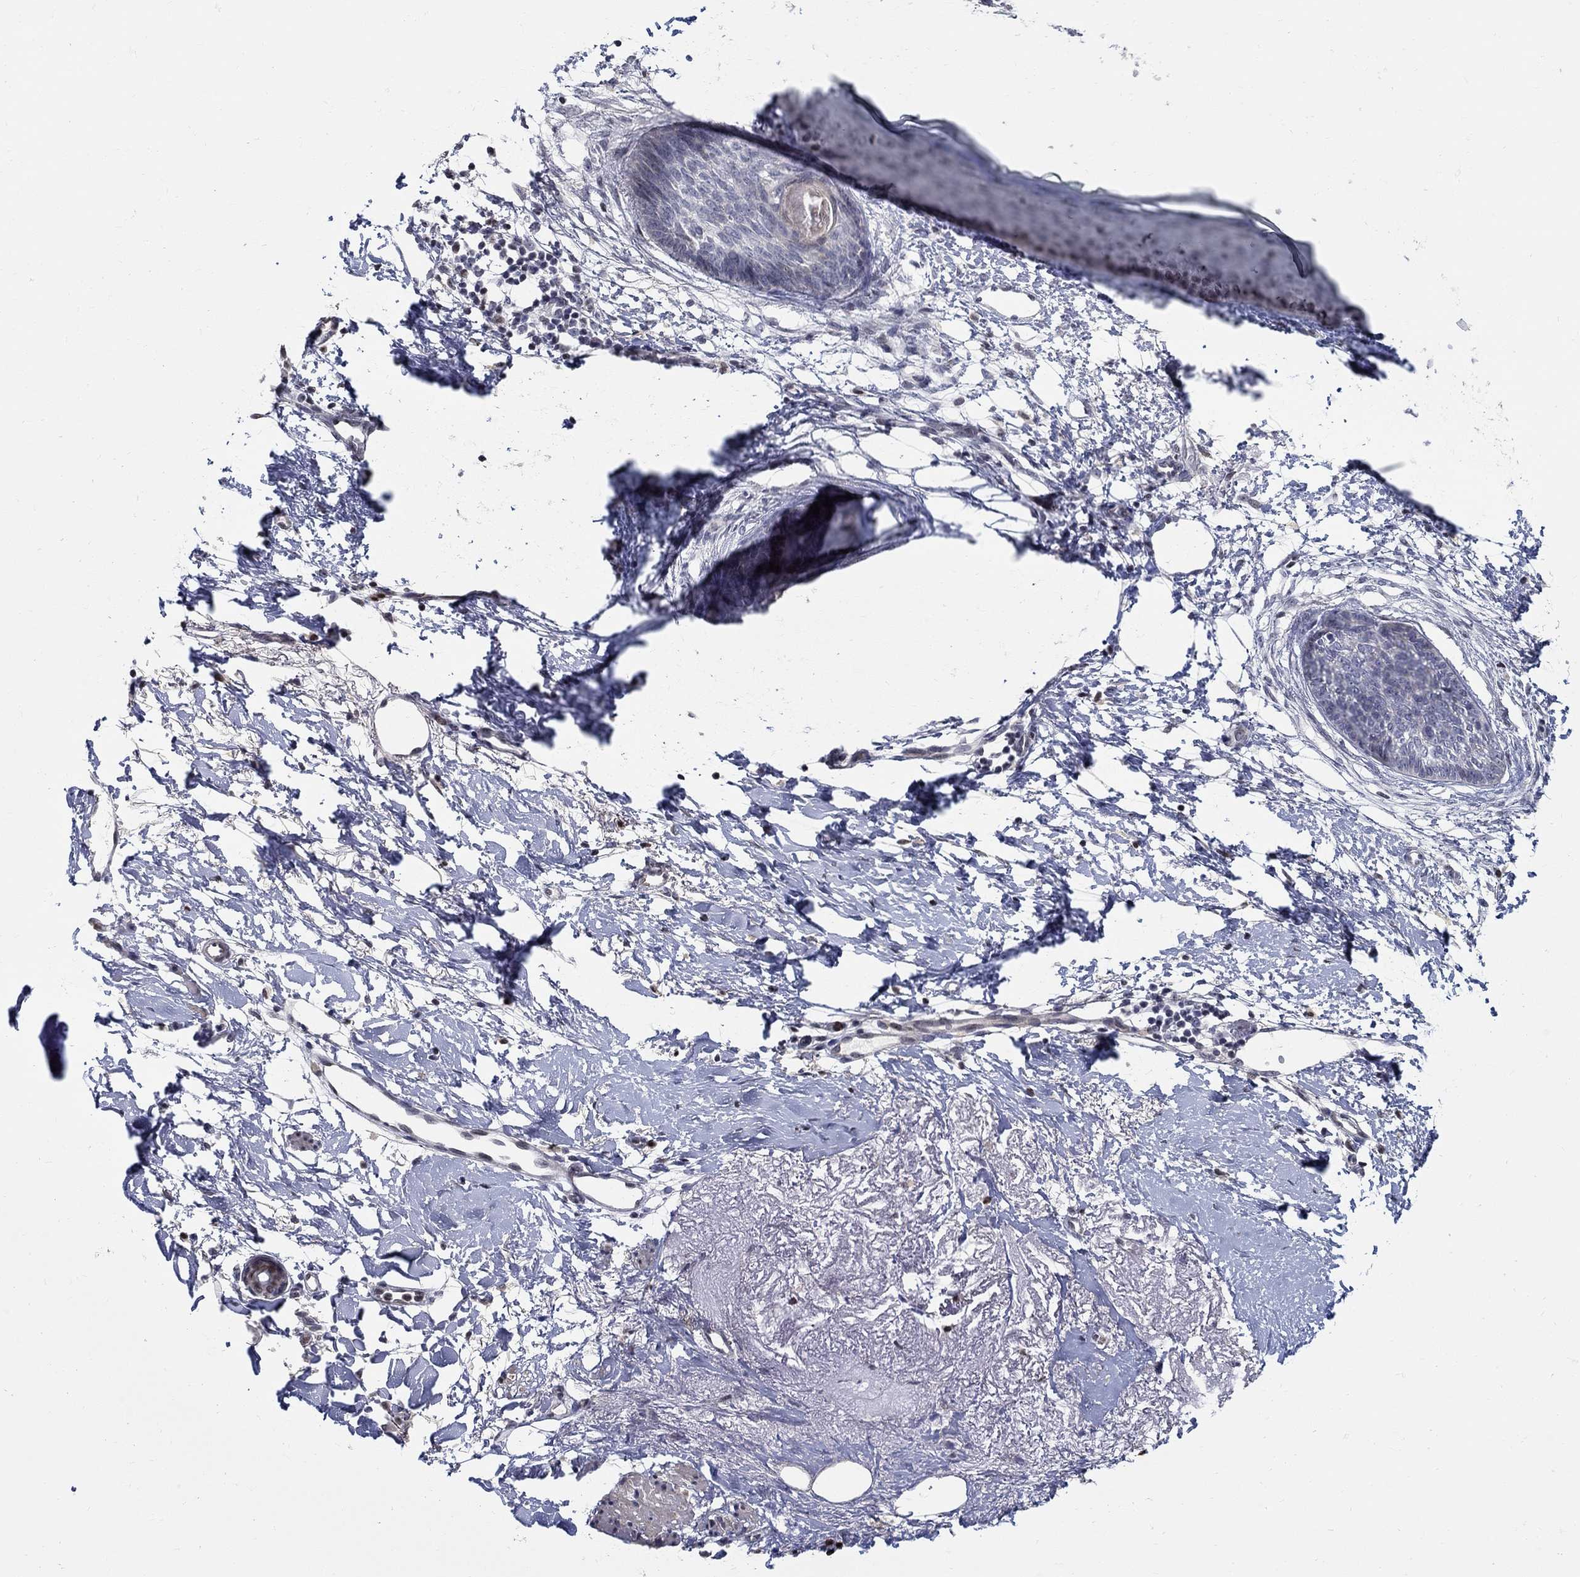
{"staining": {"intensity": "negative", "quantity": "none", "location": "none"}, "tissue": "skin cancer", "cell_type": "Tumor cells", "image_type": "cancer", "snomed": [{"axis": "morphology", "description": "Normal tissue, NOS"}, {"axis": "morphology", "description": "Basal cell carcinoma"}, {"axis": "topography", "description": "Skin"}], "caption": "Skin basal cell carcinoma stained for a protein using IHC displays no expression tumor cells.", "gene": "C16orf46", "patient": {"sex": "male", "age": 84}}